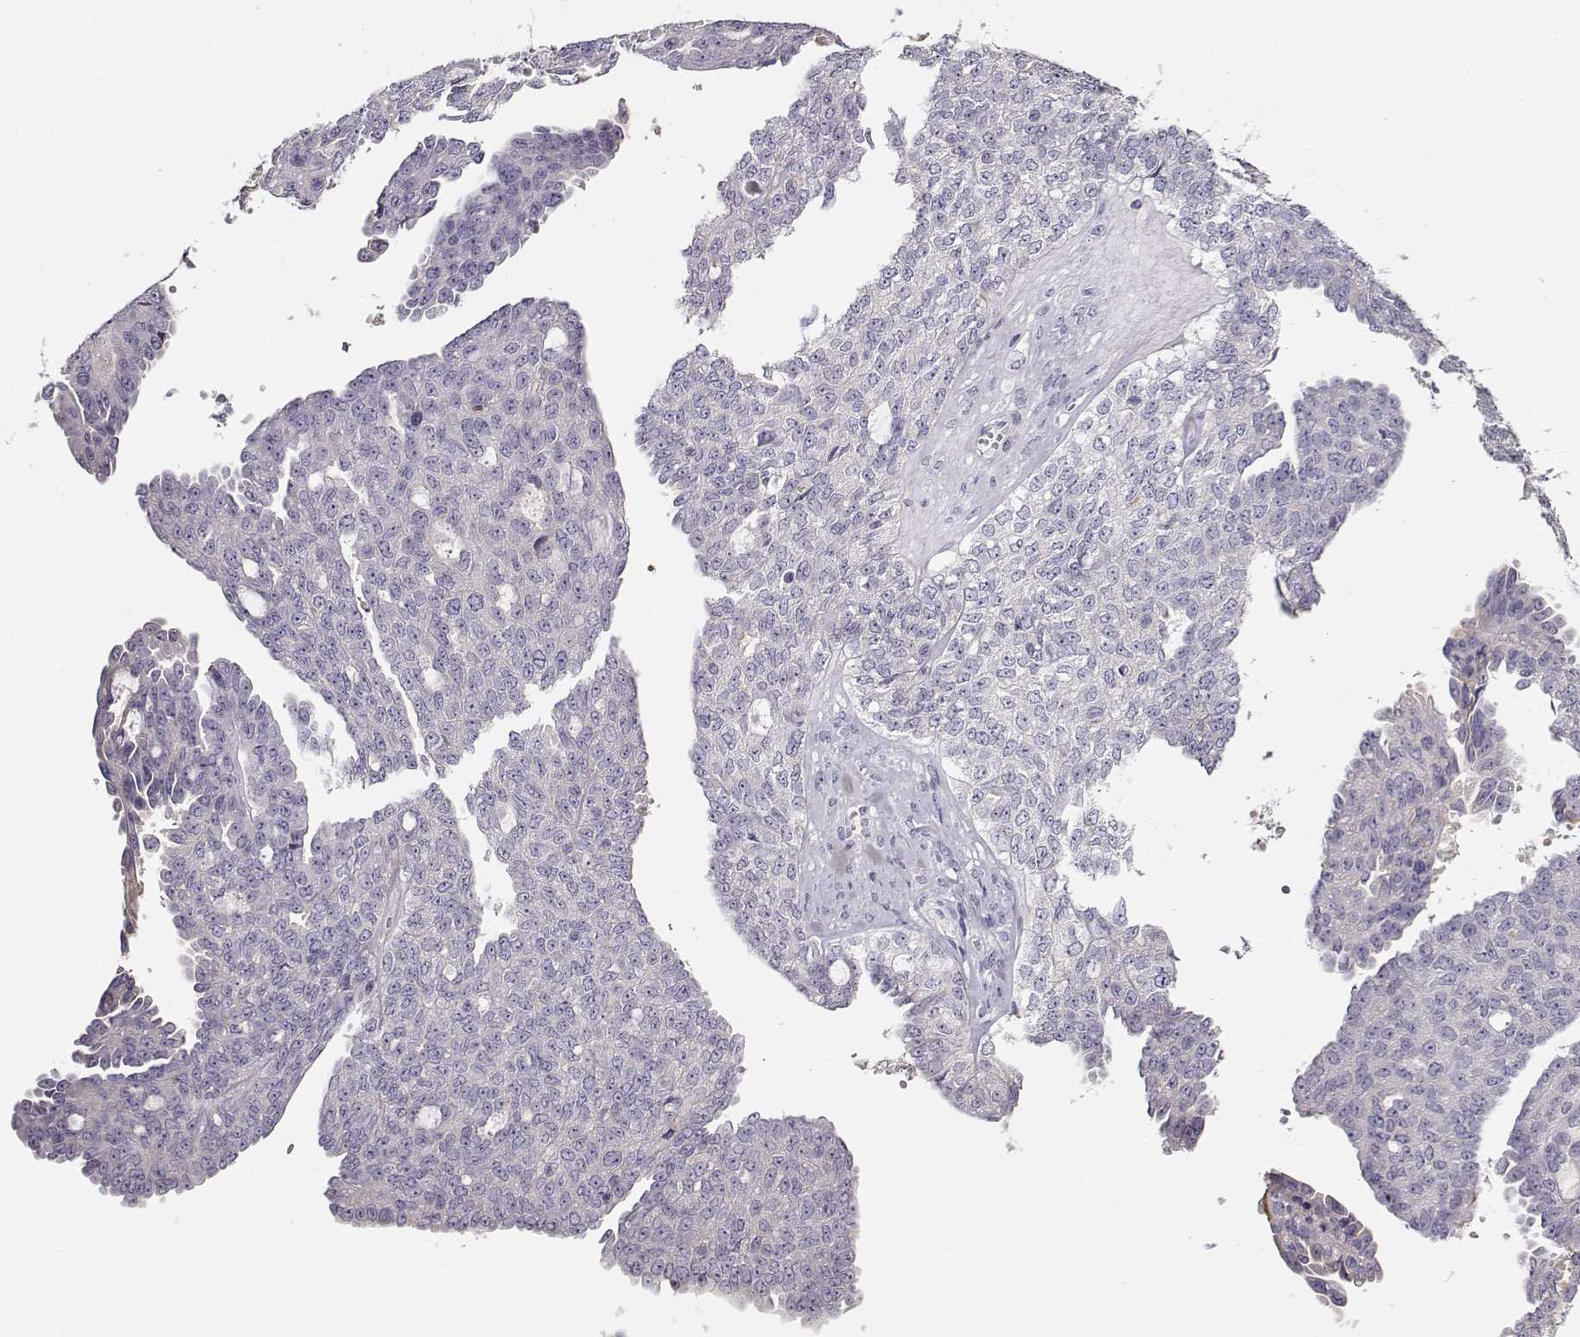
{"staining": {"intensity": "negative", "quantity": "none", "location": "none"}, "tissue": "ovarian cancer", "cell_type": "Tumor cells", "image_type": "cancer", "snomed": [{"axis": "morphology", "description": "Cystadenocarcinoma, serous, NOS"}, {"axis": "topography", "description": "Ovary"}], "caption": "Ovarian cancer (serous cystadenocarcinoma) was stained to show a protein in brown. There is no significant positivity in tumor cells.", "gene": "NDRG4", "patient": {"sex": "female", "age": 71}}